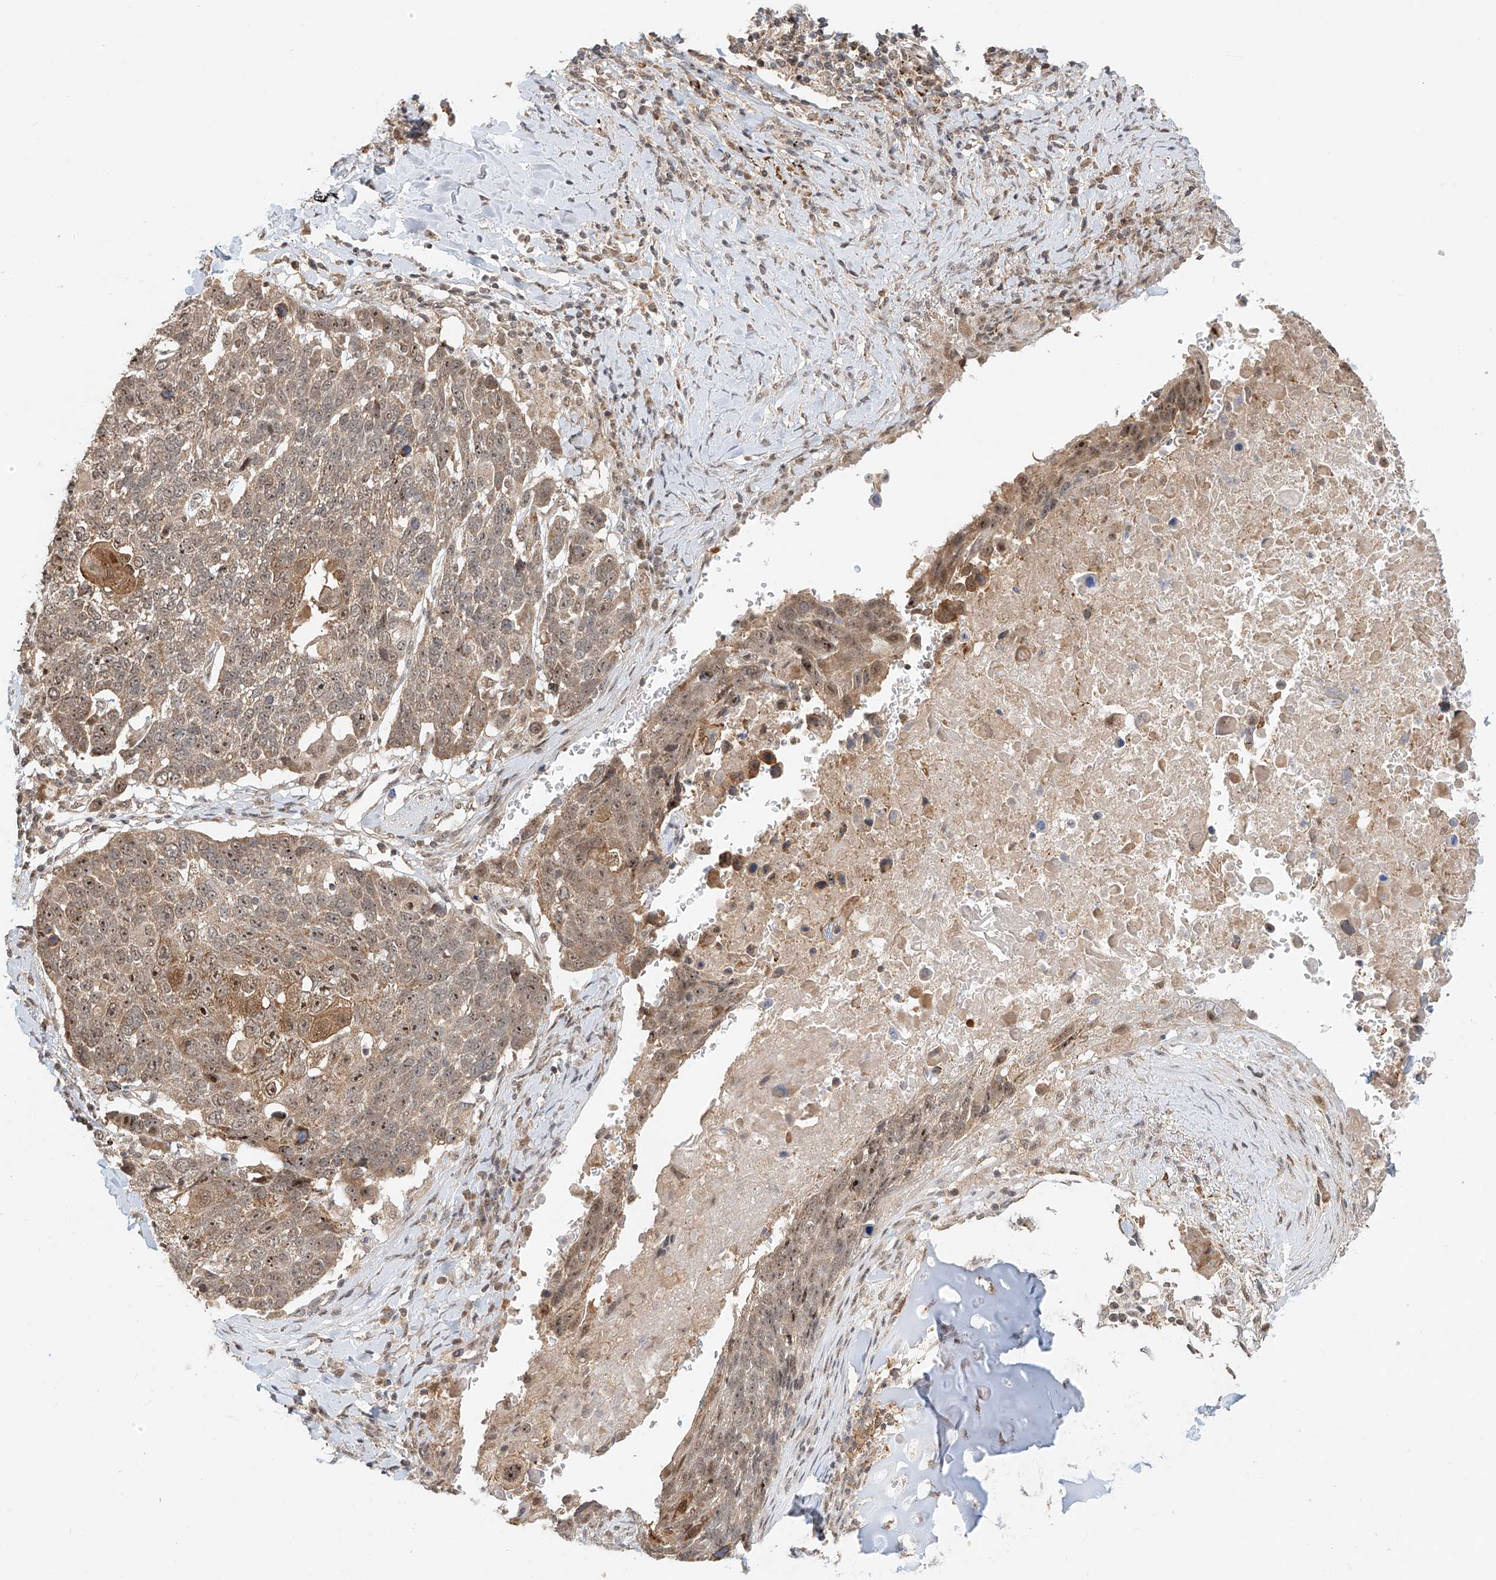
{"staining": {"intensity": "moderate", "quantity": "25%-75%", "location": "cytoplasmic/membranous,nuclear"}, "tissue": "lung cancer", "cell_type": "Tumor cells", "image_type": "cancer", "snomed": [{"axis": "morphology", "description": "Squamous cell carcinoma, NOS"}, {"axis": "topography", "description": "Lung"}], "caption": "Protein staining by immunohistochemistry exhibits moderate cytoplasmic/membranous and nuclear positivity in approximately 25%-75% of tumor cells in lung cancer (squamous cell carcinoma).", "gene": "SYTL3", "patient": {"sex": "male", "age": 66}}